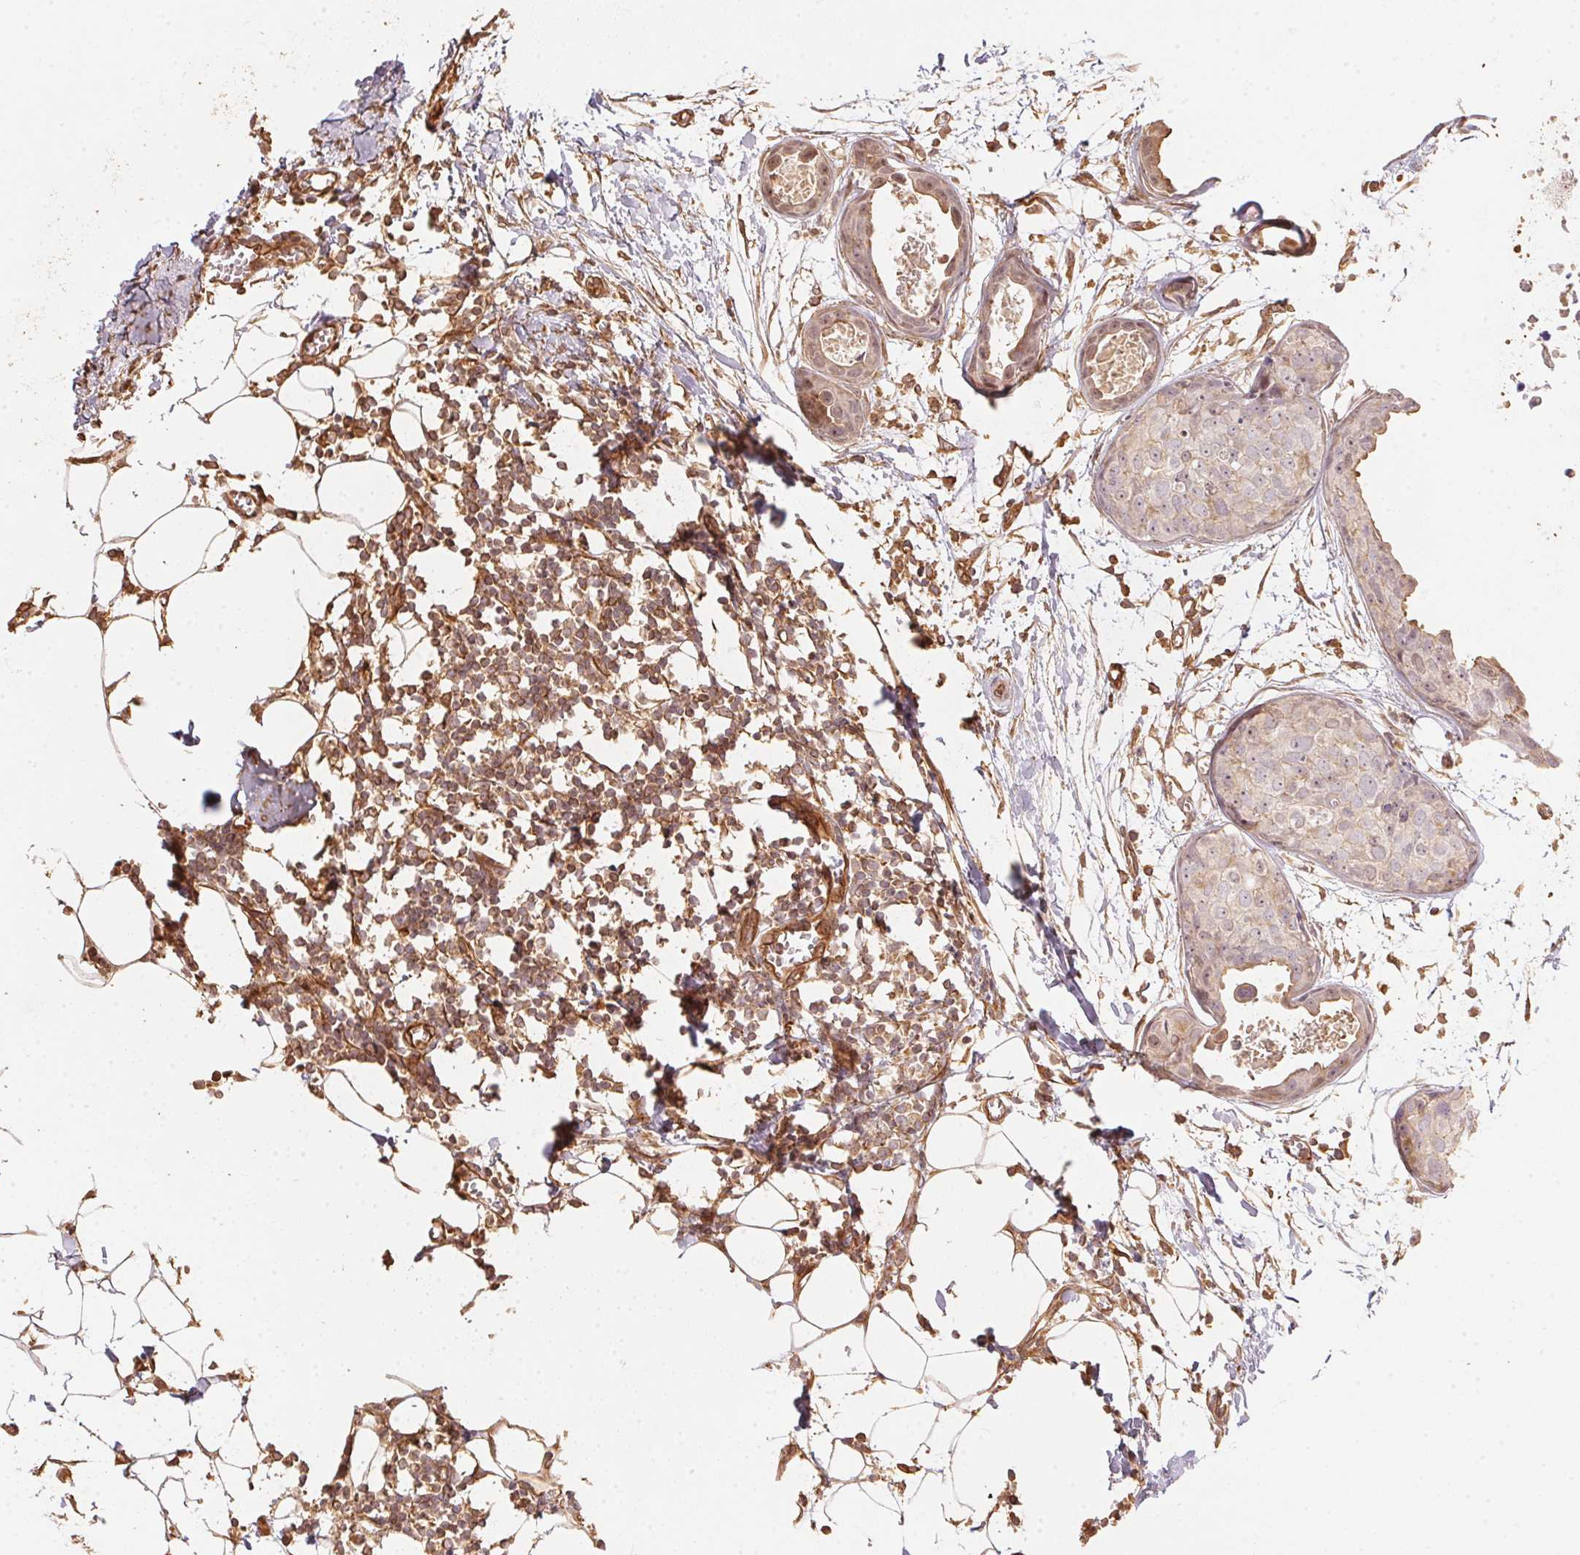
{"staining": {"intensity": "negative", "quantity": "none", "location": "none"}, "tissue": "breast cancer", "cell_type": "Tumor cells", "image_type": "cancer", "snomed": [{"axis": "morphology", "description": "Duct carcinoma"}, {"axis": "topography", "description": "Breast"}], "caption": "Tumor cells show no significant protein expression in breast cancer (intraductal carcinoma).", "gene": "FOXR2", "patient": {"sex": "female", "age": 38}}